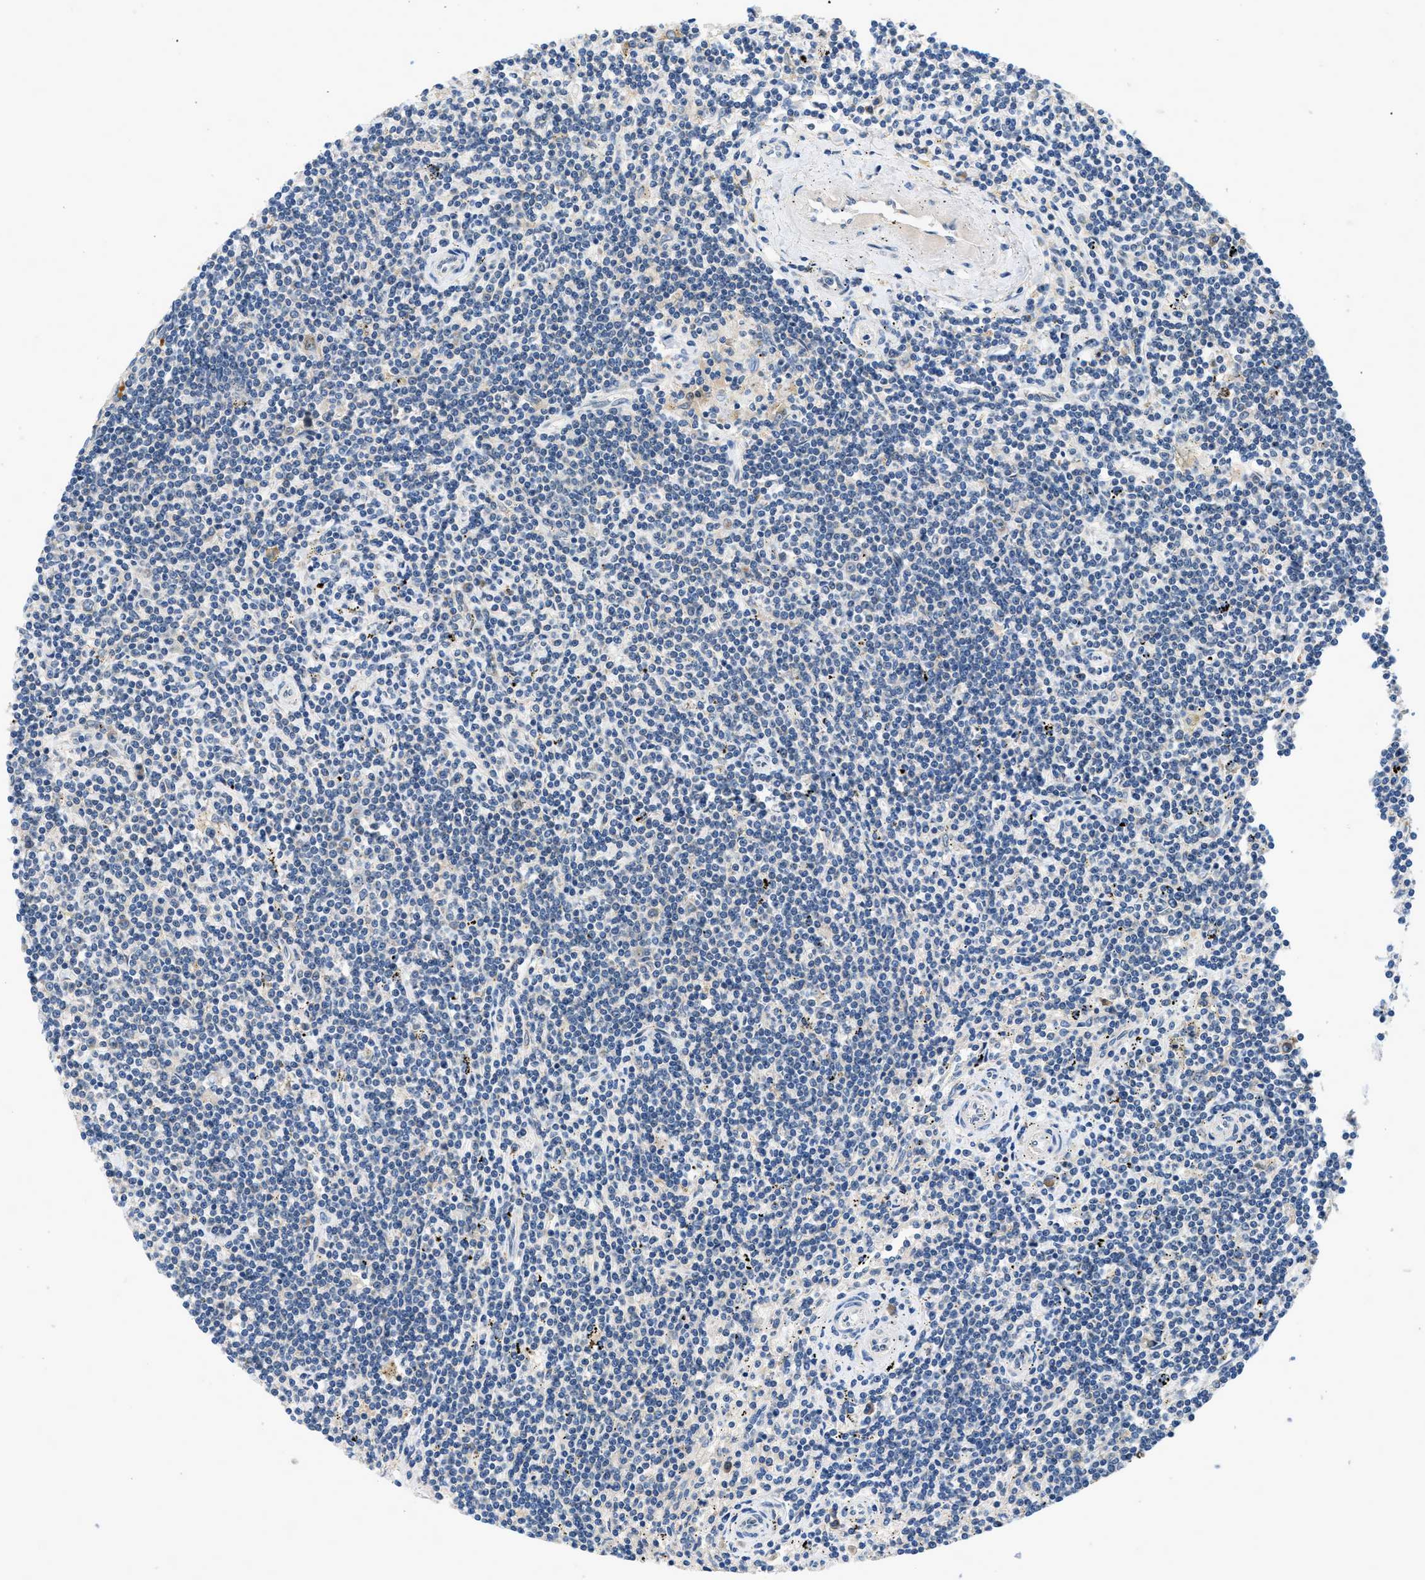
{"staining": {"intensity": "negative", "quantity": "none", "location": "none"}, "tissue": "lymphoma", "cell_type": "Tumor cells", "image_type": "cancer", "snomed": [{"axis": "morphology", "description": "Malignant lymphoma, non-Hodgkin's type, Low grade"}, {"axis": "topography", "description": "Spleen"}], "caption": "This is a photomicrograph of immunohistochemistry (IHC) staining of malignant lymphoma, non-Hodgkin's type (low-grade), which shows no positivity in tumor cells.", "gene": "PNKD", "patient": {"sex": "male", "age": 76}}